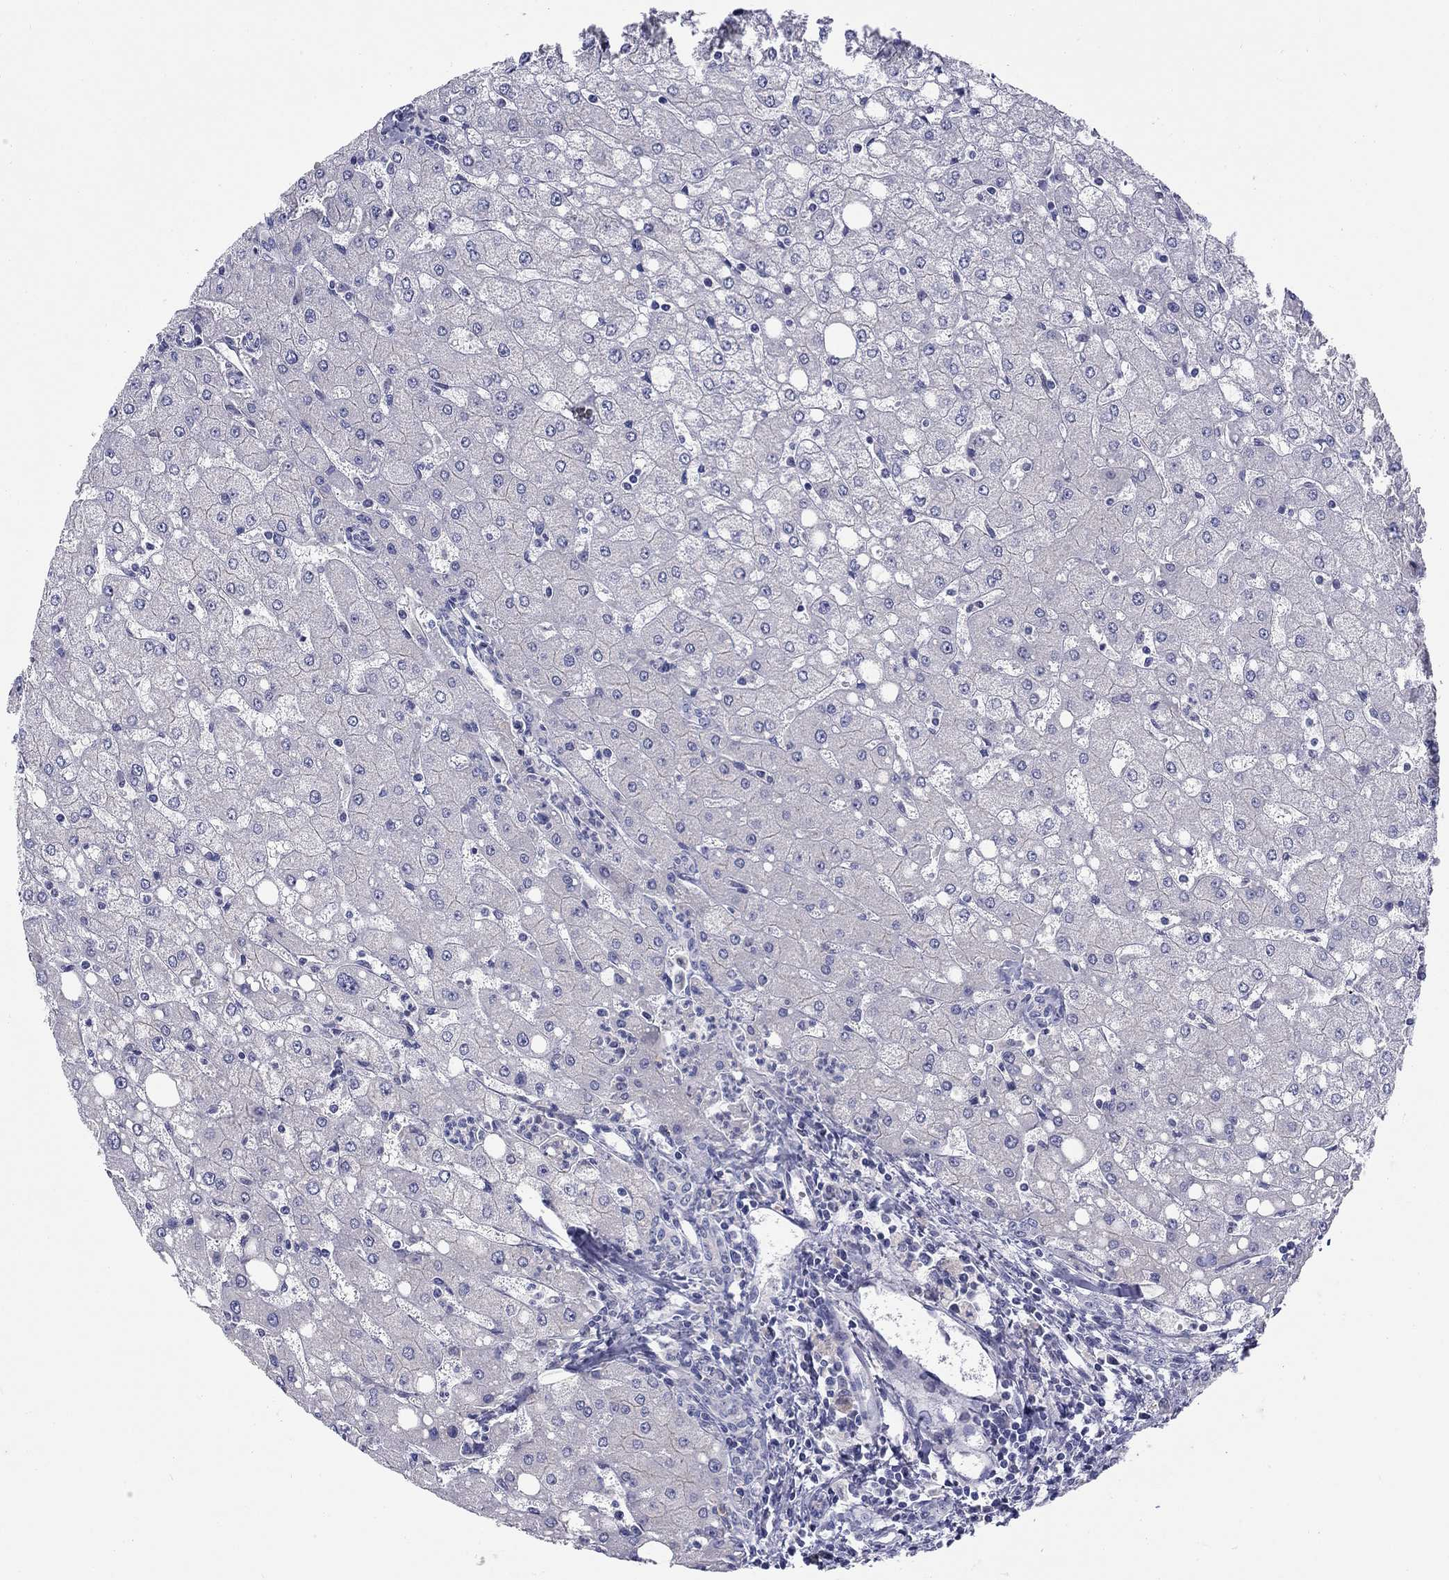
{"staining": {"intensity": "negative", "quantity": "none", "location": "none"}, "tissue": "liver", "cell_type": "Cholangiocytes", "image_type": "normal", "snomed": [{"axis": "morphology", "description": "Normal tissue, NOS"}, {"axis": "topography", "description": "Liver"}], "caption": "Cholangiocytes show no significant positivity in normal liver.", "gene": "QRFPR", "patient": {"sex": "female", "age": 53}}